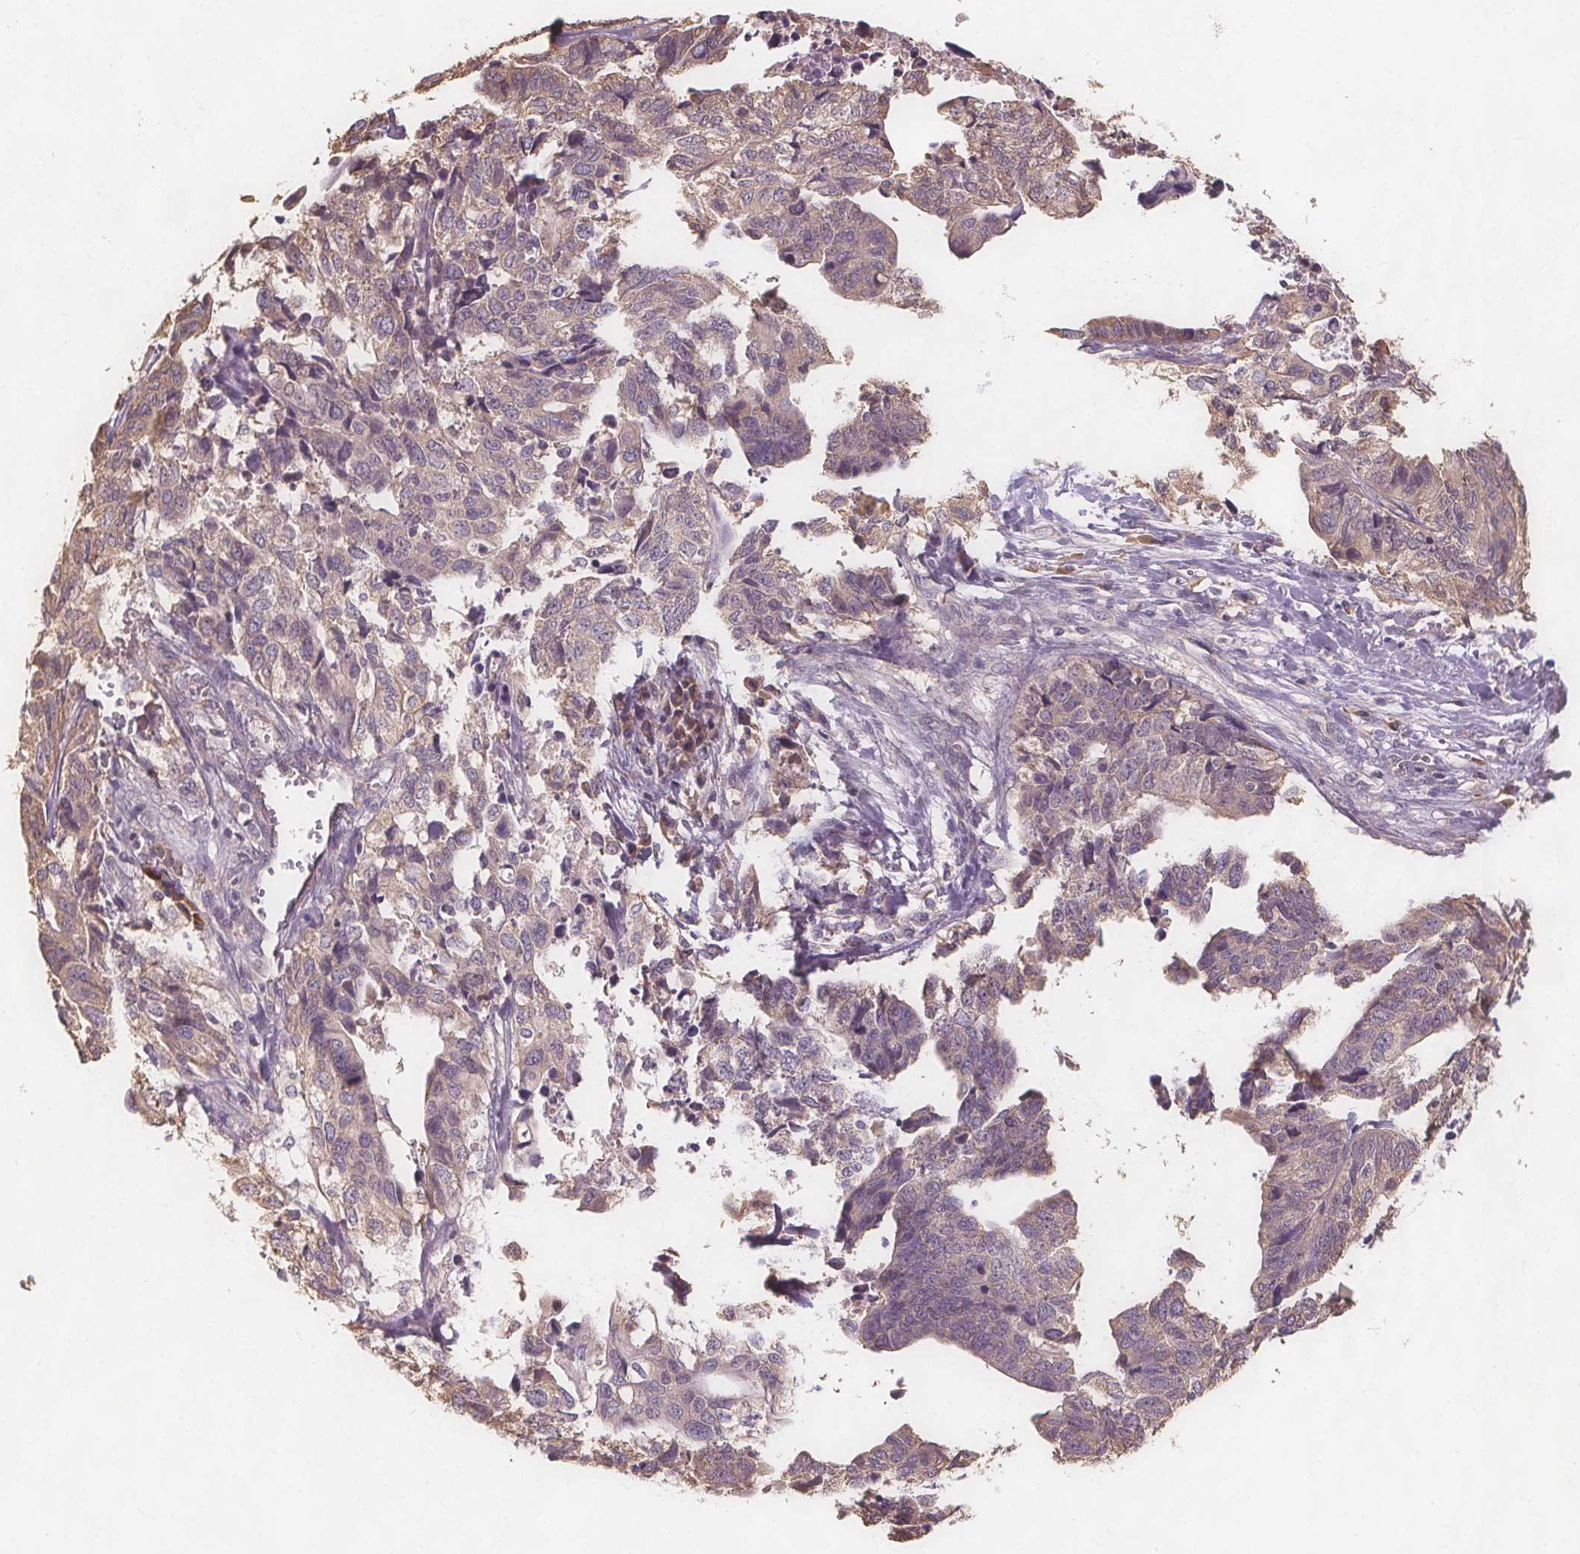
{"staining": {"intensity": "weak", "quantity": "<25%", "location": "cytoplasmic/membranous"}, "tissue": "stomach cancer", "cell_type": "Tumor cells", "image_type": "cancer", "snomed": [{"axis": "morphology", "description": "Adenocarcinoma, NOS"}, {"axis": "topography", "description": "Stomach, upper"}], "caption": "The photomicrograph exhibits no significant positivity in tumor cells of stomach cancer (adenocarcinoma).", "gene": "TMEM80", "patient": {"sex": "female", "age": 67}}